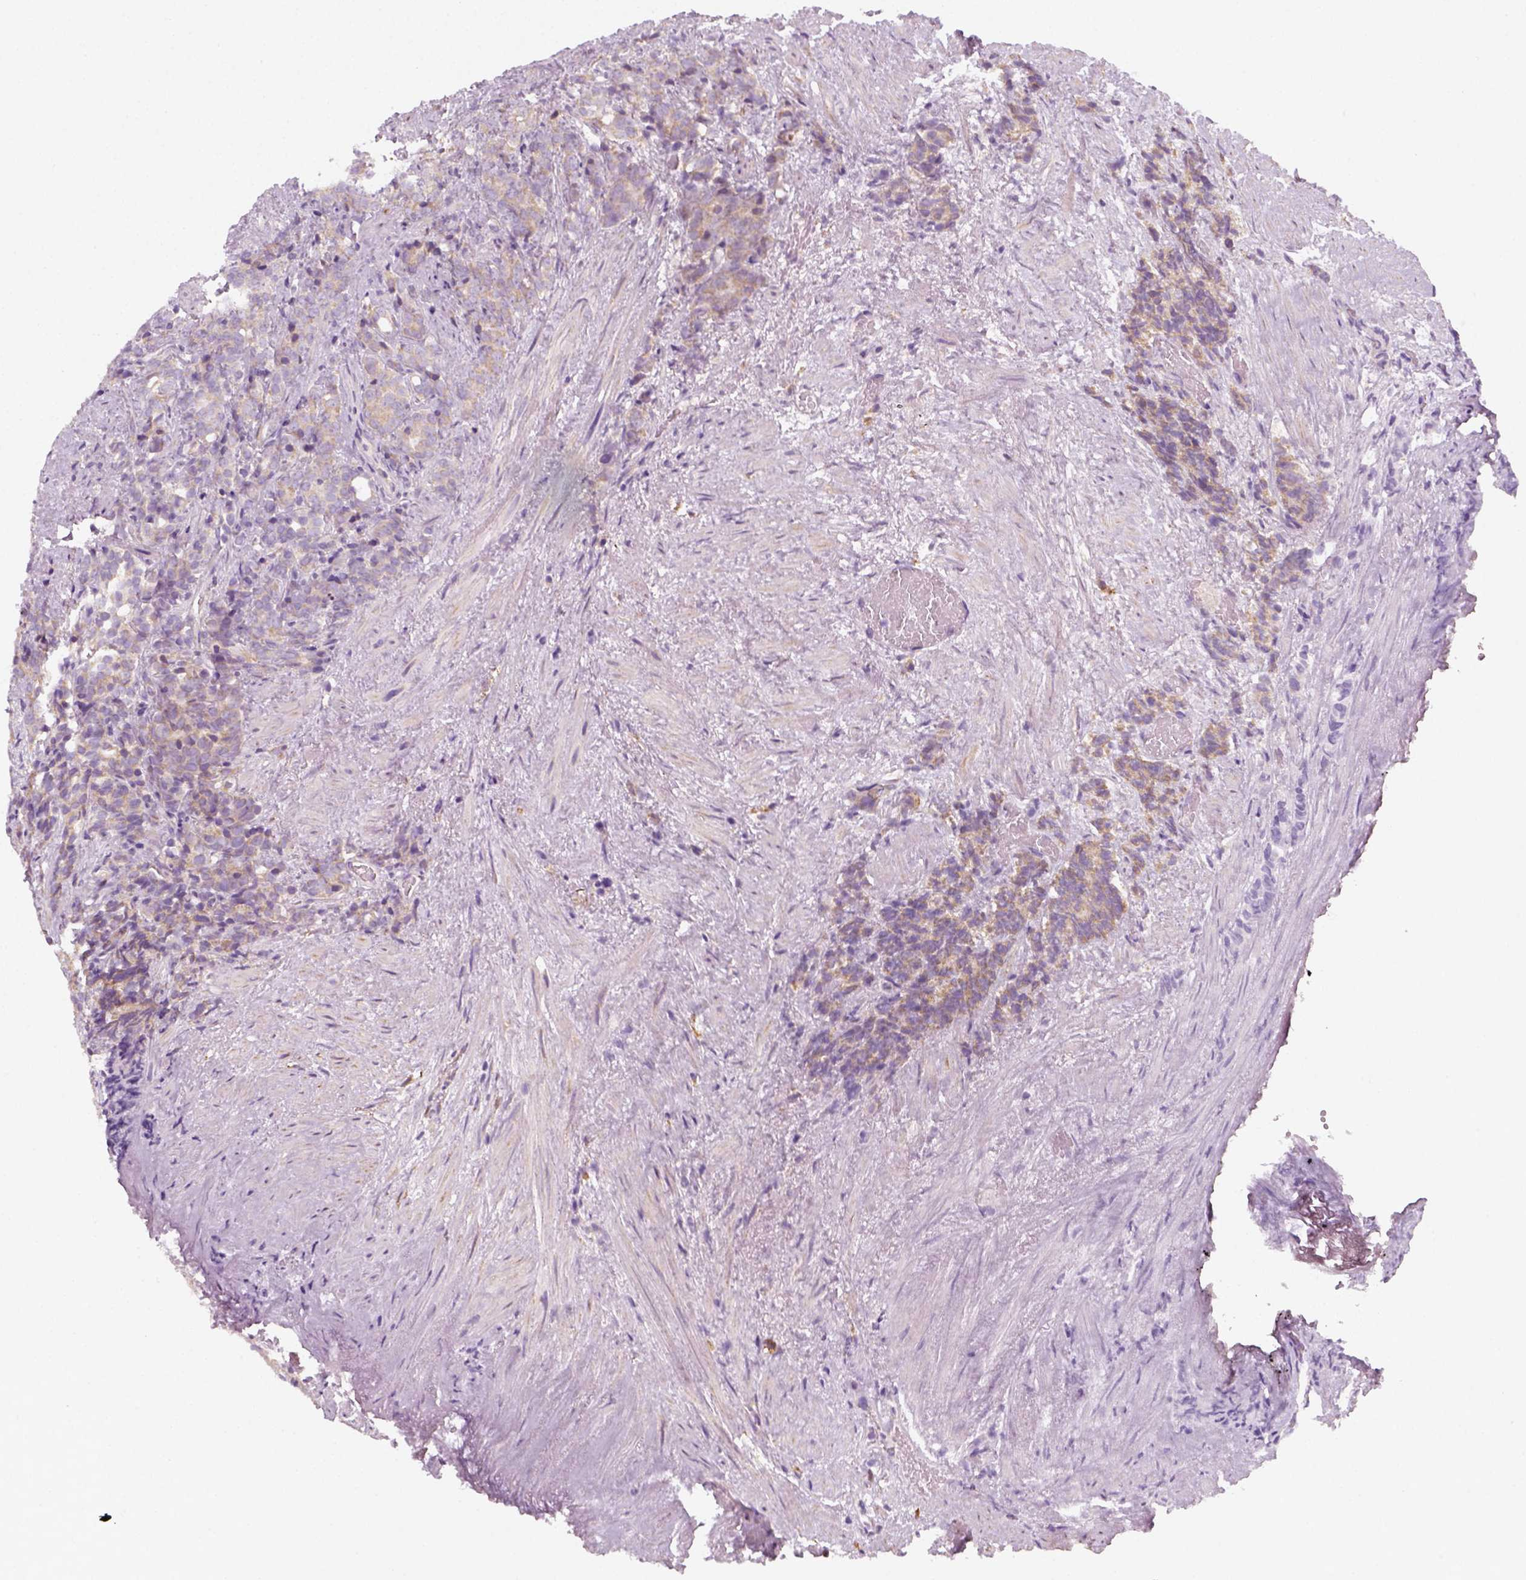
{"staining": {"intensity": "weak", "quantity": ">75%", "location": "cytoplasmic/membranous"}, "tissue": "prostate cancer", "cell_type": "Tumor cells", "image_type": "cancer", "snomed": [{"axis": "morphology", "description": "Adenocarcinoma, High grade"}, {"axis": "topography", "description": "Prostate"}], "caption": "Human adenocarcinoma (high-grade) (prostate) stained for a protein (brown) exhibits weak cytoplasmic/membranous positive positivity in approximately >75% of tumor cells.", "gene": "AWAT2", "patient": {"sex": "male", "age": 84}}